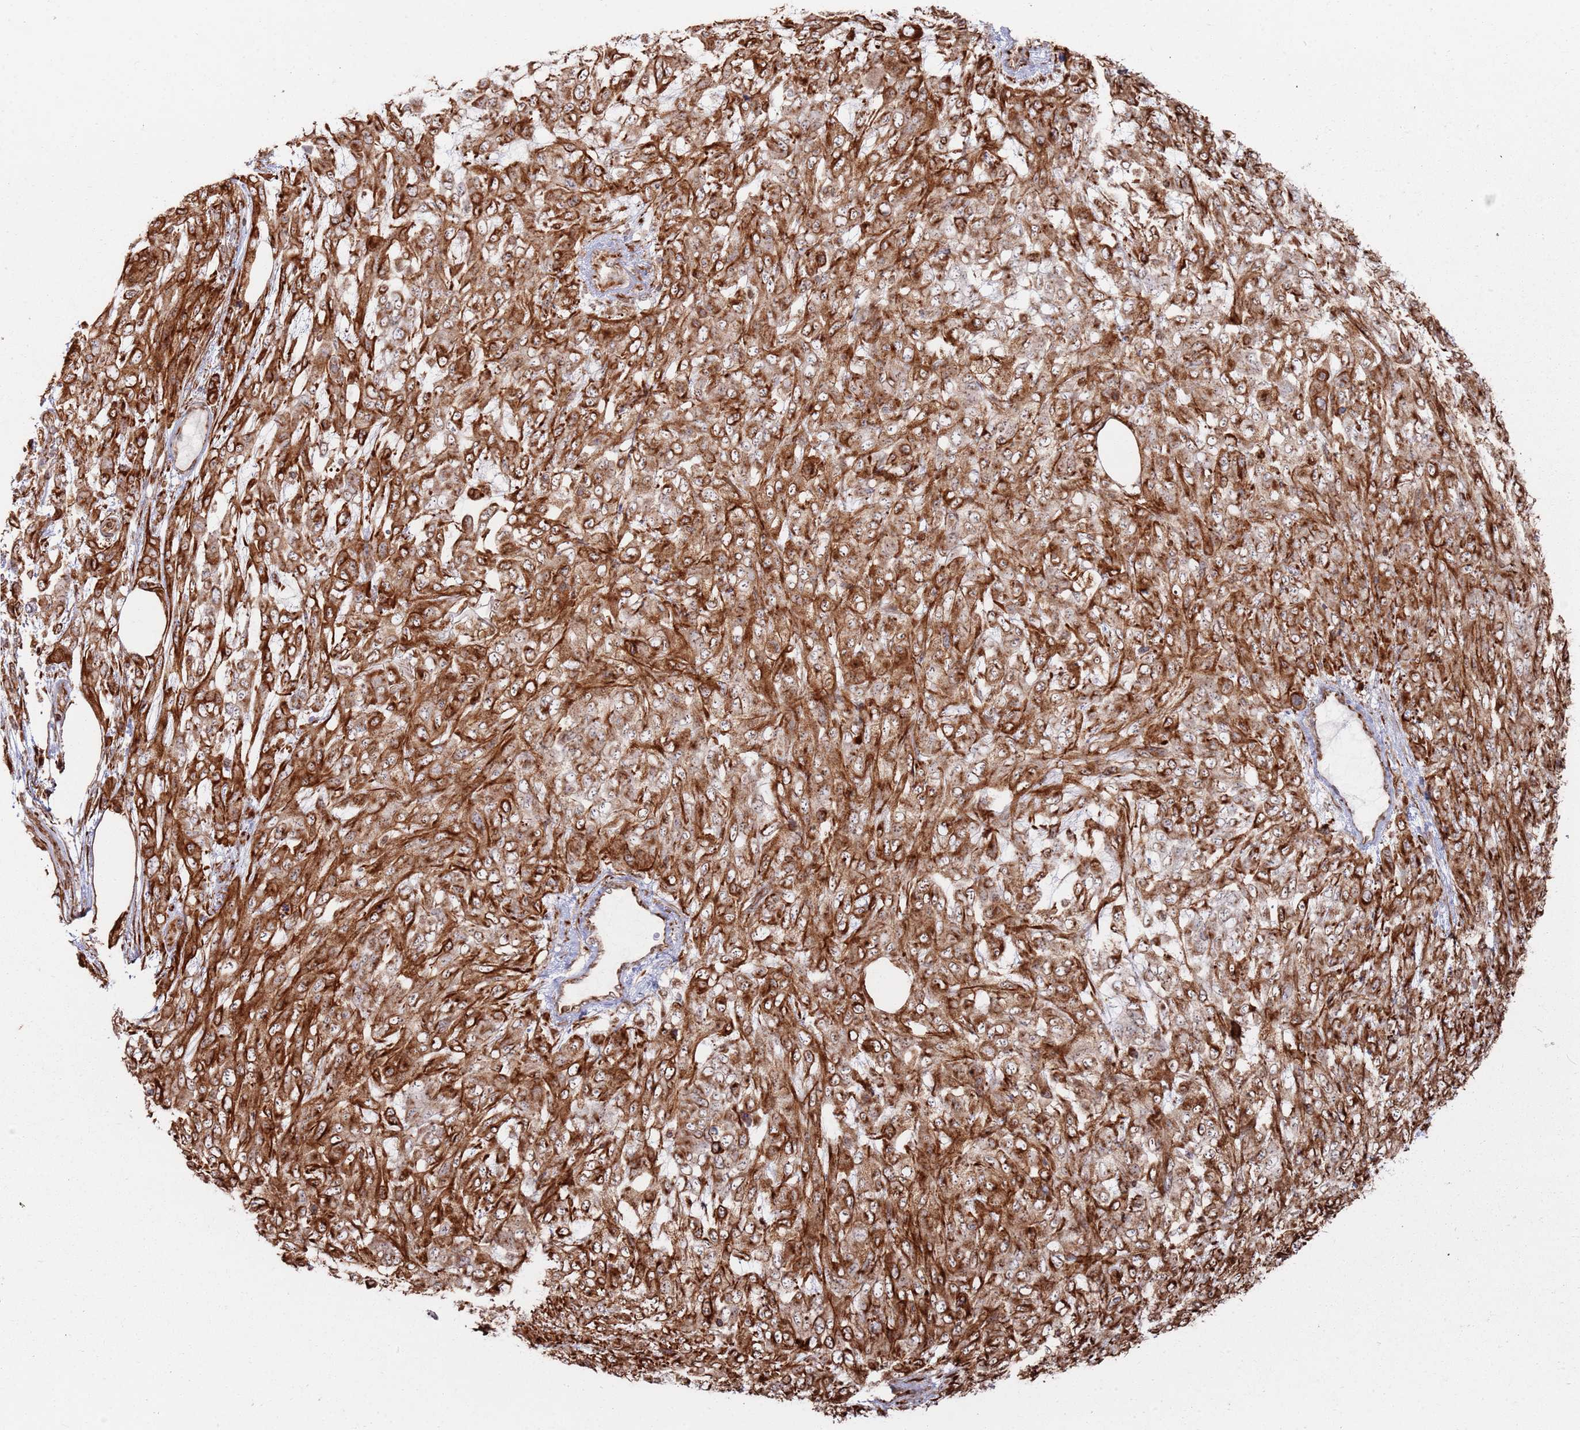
{"staining": {"intensity": "strong", "quantity": ">75%", "location": "cytoplasmic/membranous"}, "tissue": "melanoma", "cell_type": "Tumor cells", "image_type": "cancer", "snomed": [{"axis": "morphology", "description": "Normal morphology"}, {"axis": "morphology", "description": "Malignant melanoma, NOS"}, {"axis": "topography", "description": "Skin"}], "caption": "A brown stain labels strong cytoplasmic/membranous expression of a protein in melanoma tumor cells.", "gene": "PHF21A", "patient": {"sex": "female", "age": 72}}